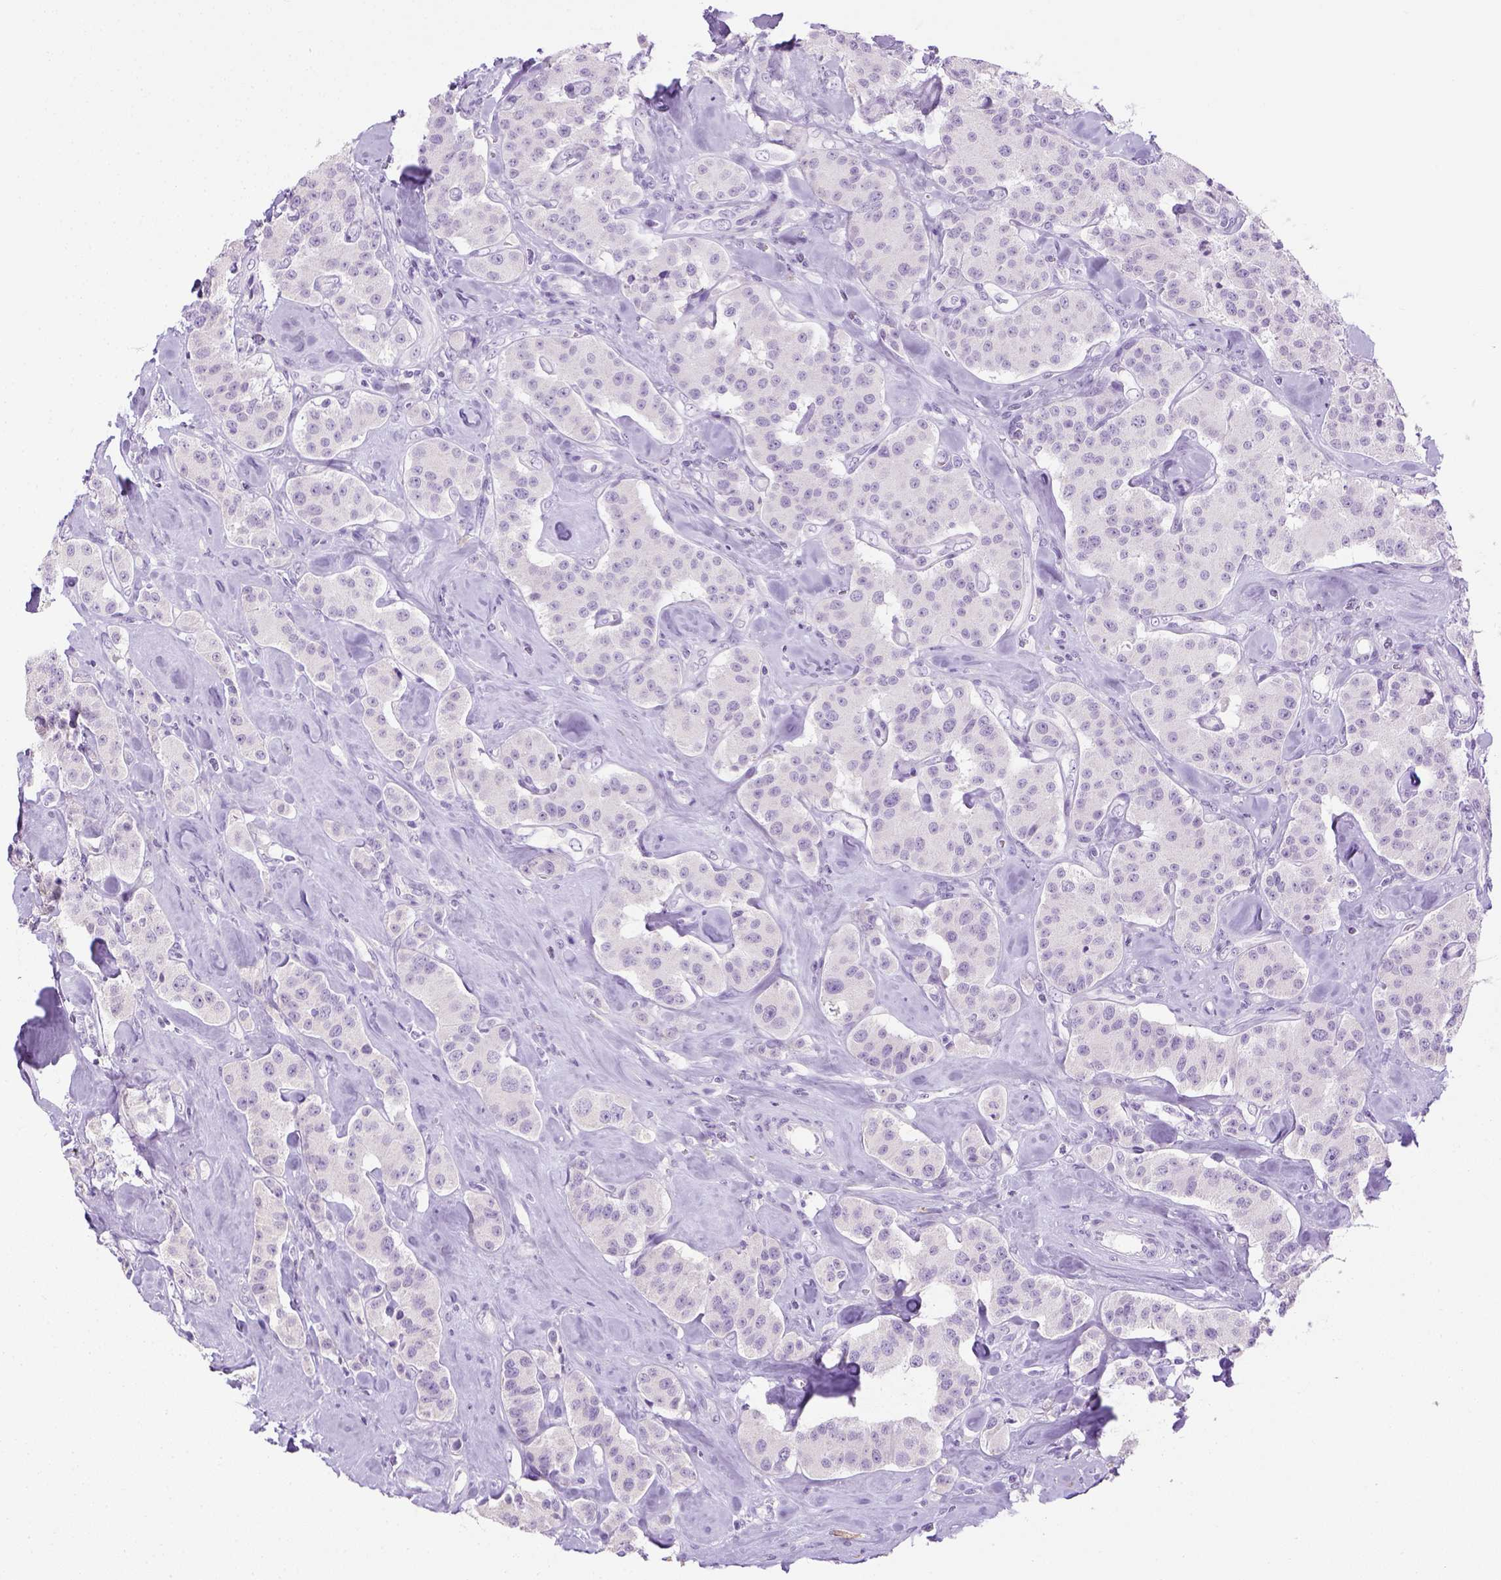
{"staining": {"intensity": "negative", "quantity": "none", "location": "none"}, "tissue": "carcinoid", "cell_type": "Tumor cells", "image_type": "cancer", "snomed": [{"axis": "morphology", "description": "Carcinoid, malignant, NOS"}, {"axis": "topography", "description": "Pancreas"}], "caption": "Immunohistochemistry photomicrograph of neoplastic tissue: carcinoid stained with DAB (3,3'-diaminobenzidine) reveals no significant protein expression in tumor cells. The staining is performed using DAB (3,3'-diaminobenzidine) brown chromogen with nuclei counter-stained in using hematoxylin.", "gene": "LGSN", "patient": {"sex": "male", "age": 41}}